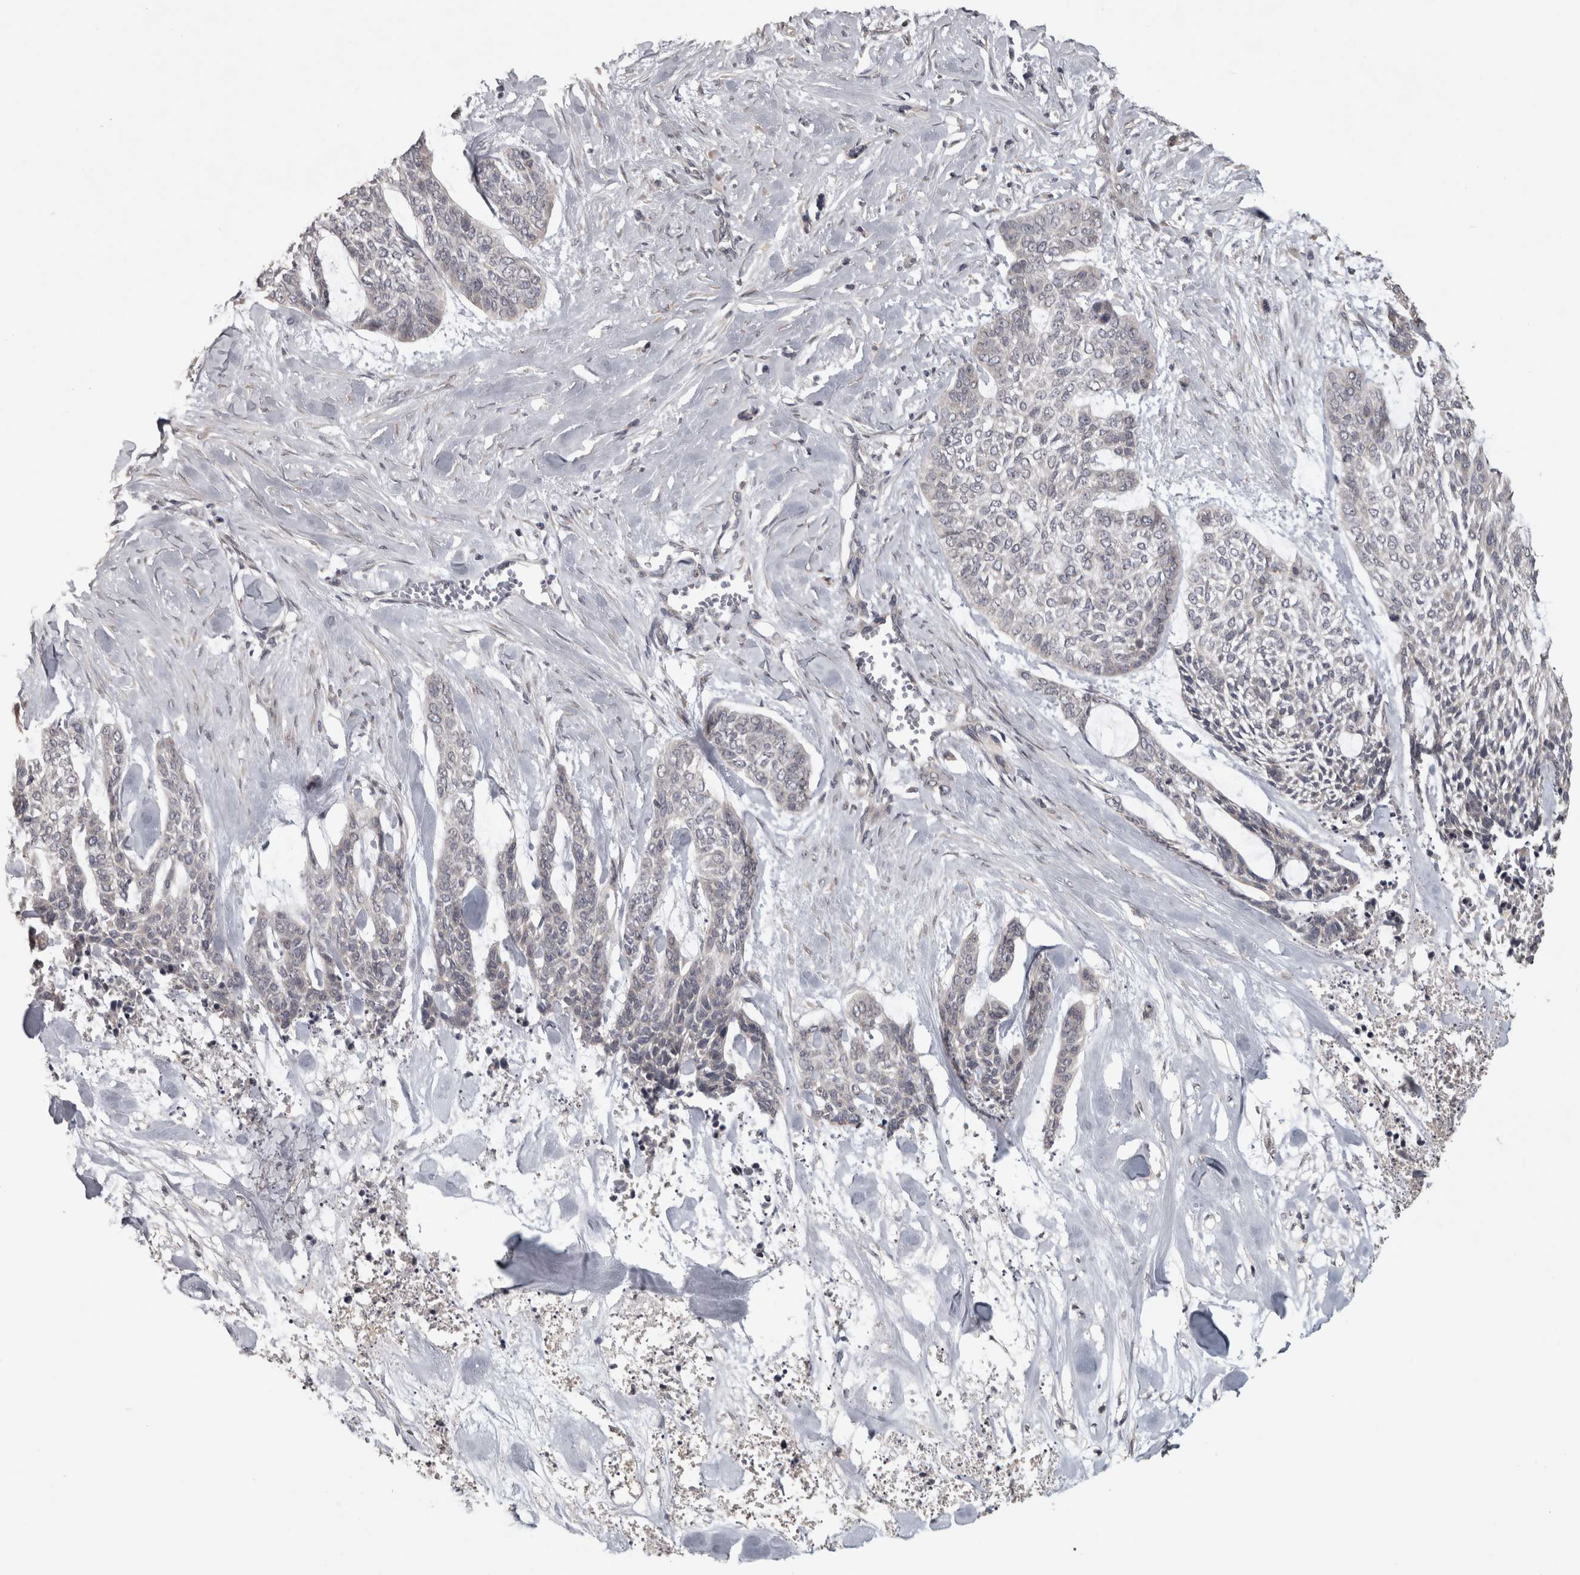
{"staining": {"intensity": "weak", "quantity": "<25%", "location": "cytoplasmic/membranous"}, "tissue": "skin cancer", "cell_type": "Tumor cells", "image_type": "cancer", "snomed": [{"axis": "morphology", "description": "Basal cell carcinoma"}, {"axis": "topography", "description": "Skin"}], "caption": "The immunohistochemistry (IHC) histopathology image has no significant staining in tumor cells of basal cell carcinoma (skin) tissue.", "gene": "RAB29", "patient": {"sex": "female", "age": 64}}